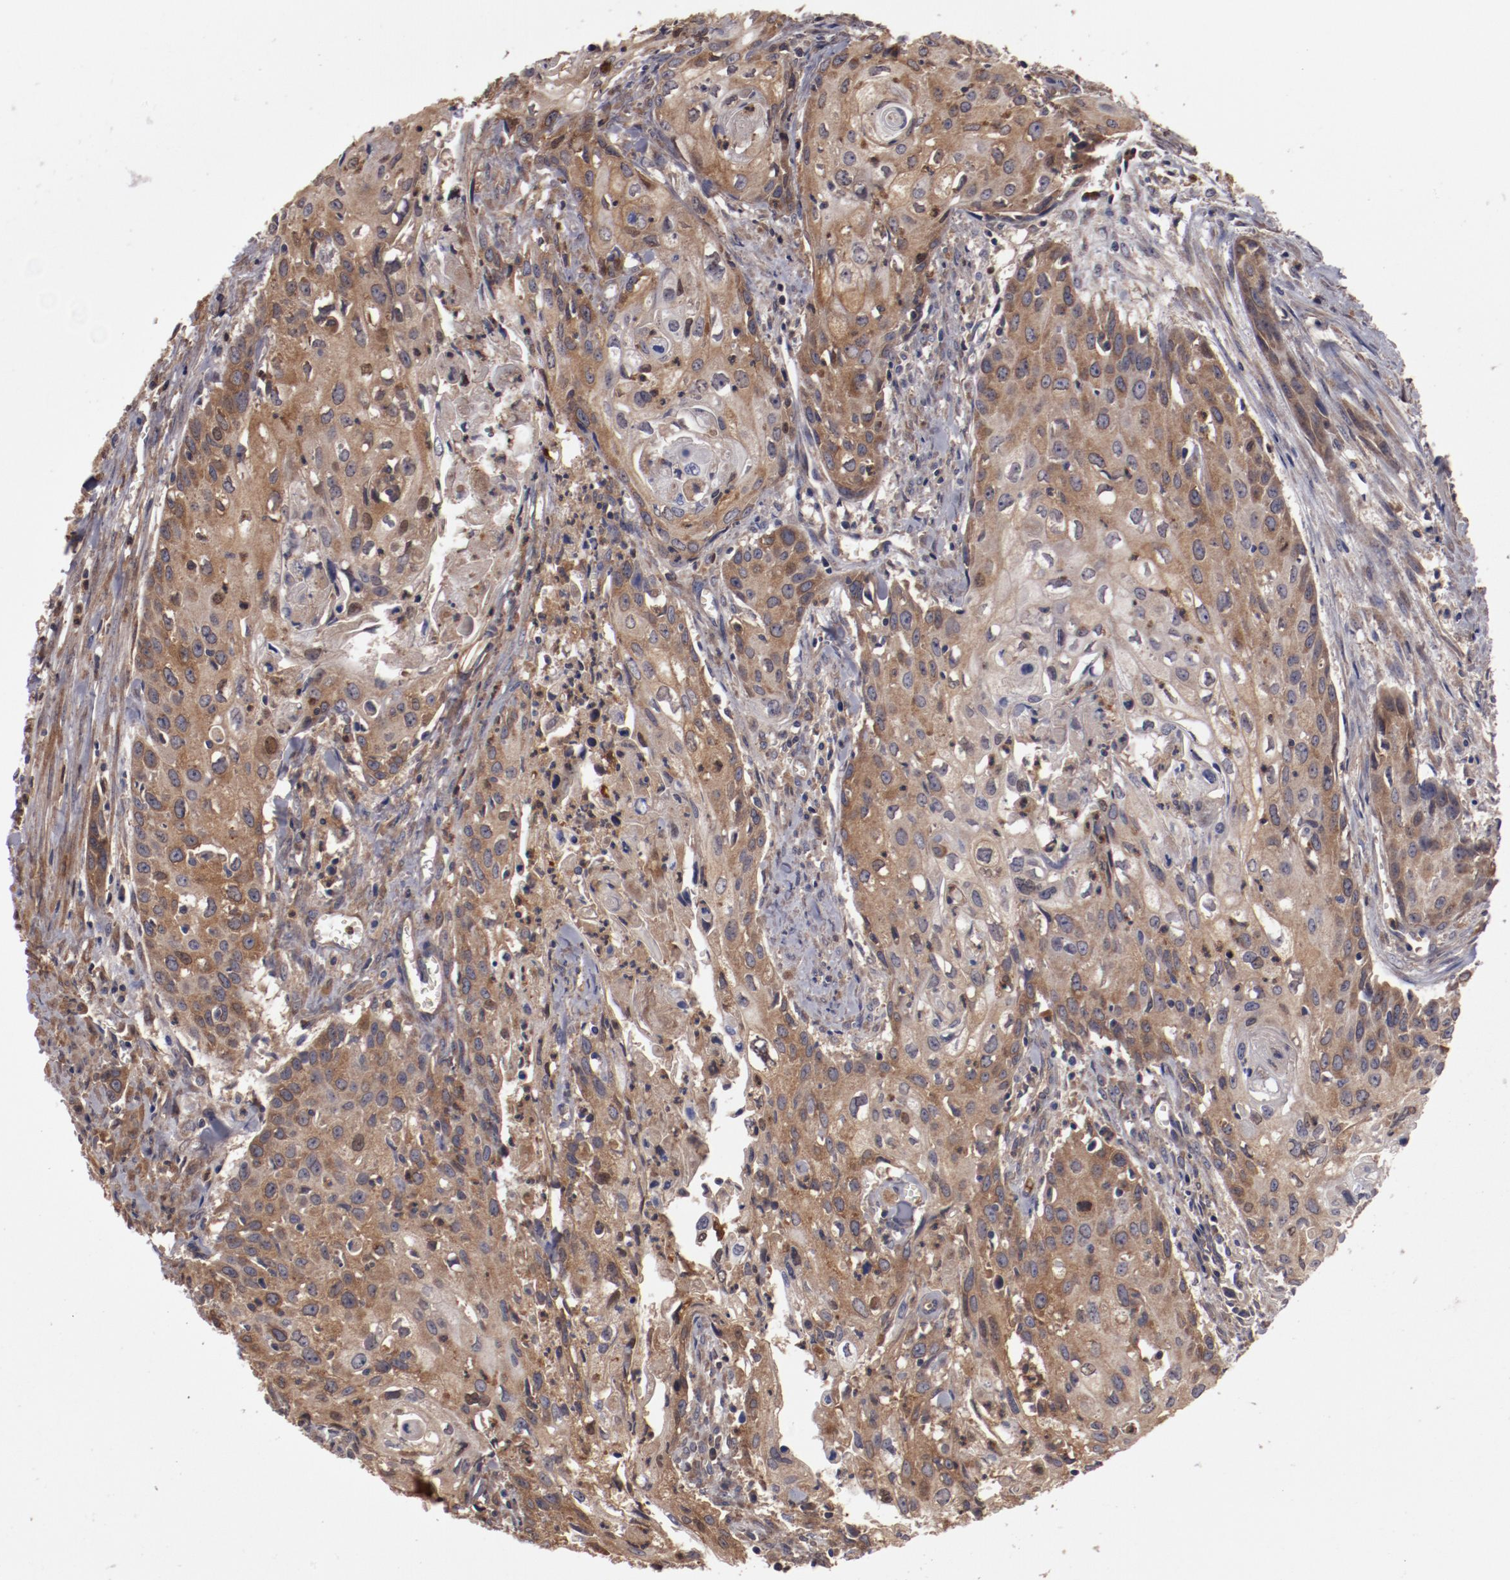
{"staining": {"intensity": "moderate", "quantity": ">75%", "location": "cytoplasmic/membranous"}, "tissue": "urothelial cancer", "cell_type": "Tumor cells", "image_type": "cancer", "snomed": [{"axis": "morphology", "description": "Urothelial carcinoma, High grade"}, {"axis": "topography", "description": "Urinary bladder"}], "caption": "High-power microscopy captured an IHC photomicrograph of high-grade urothelial carcinoma, revealing moderate cytoplasmic/membranous staining in approximately >75% of tumor cells. (Stains: DAB (3,3'-diaminobenzidine) in brown, nuclei in blue, Microscopy: brightfield microscopy at high magnification).", "gene": "SERPINA7", "patient": {"sex": "male", "age": 54}}